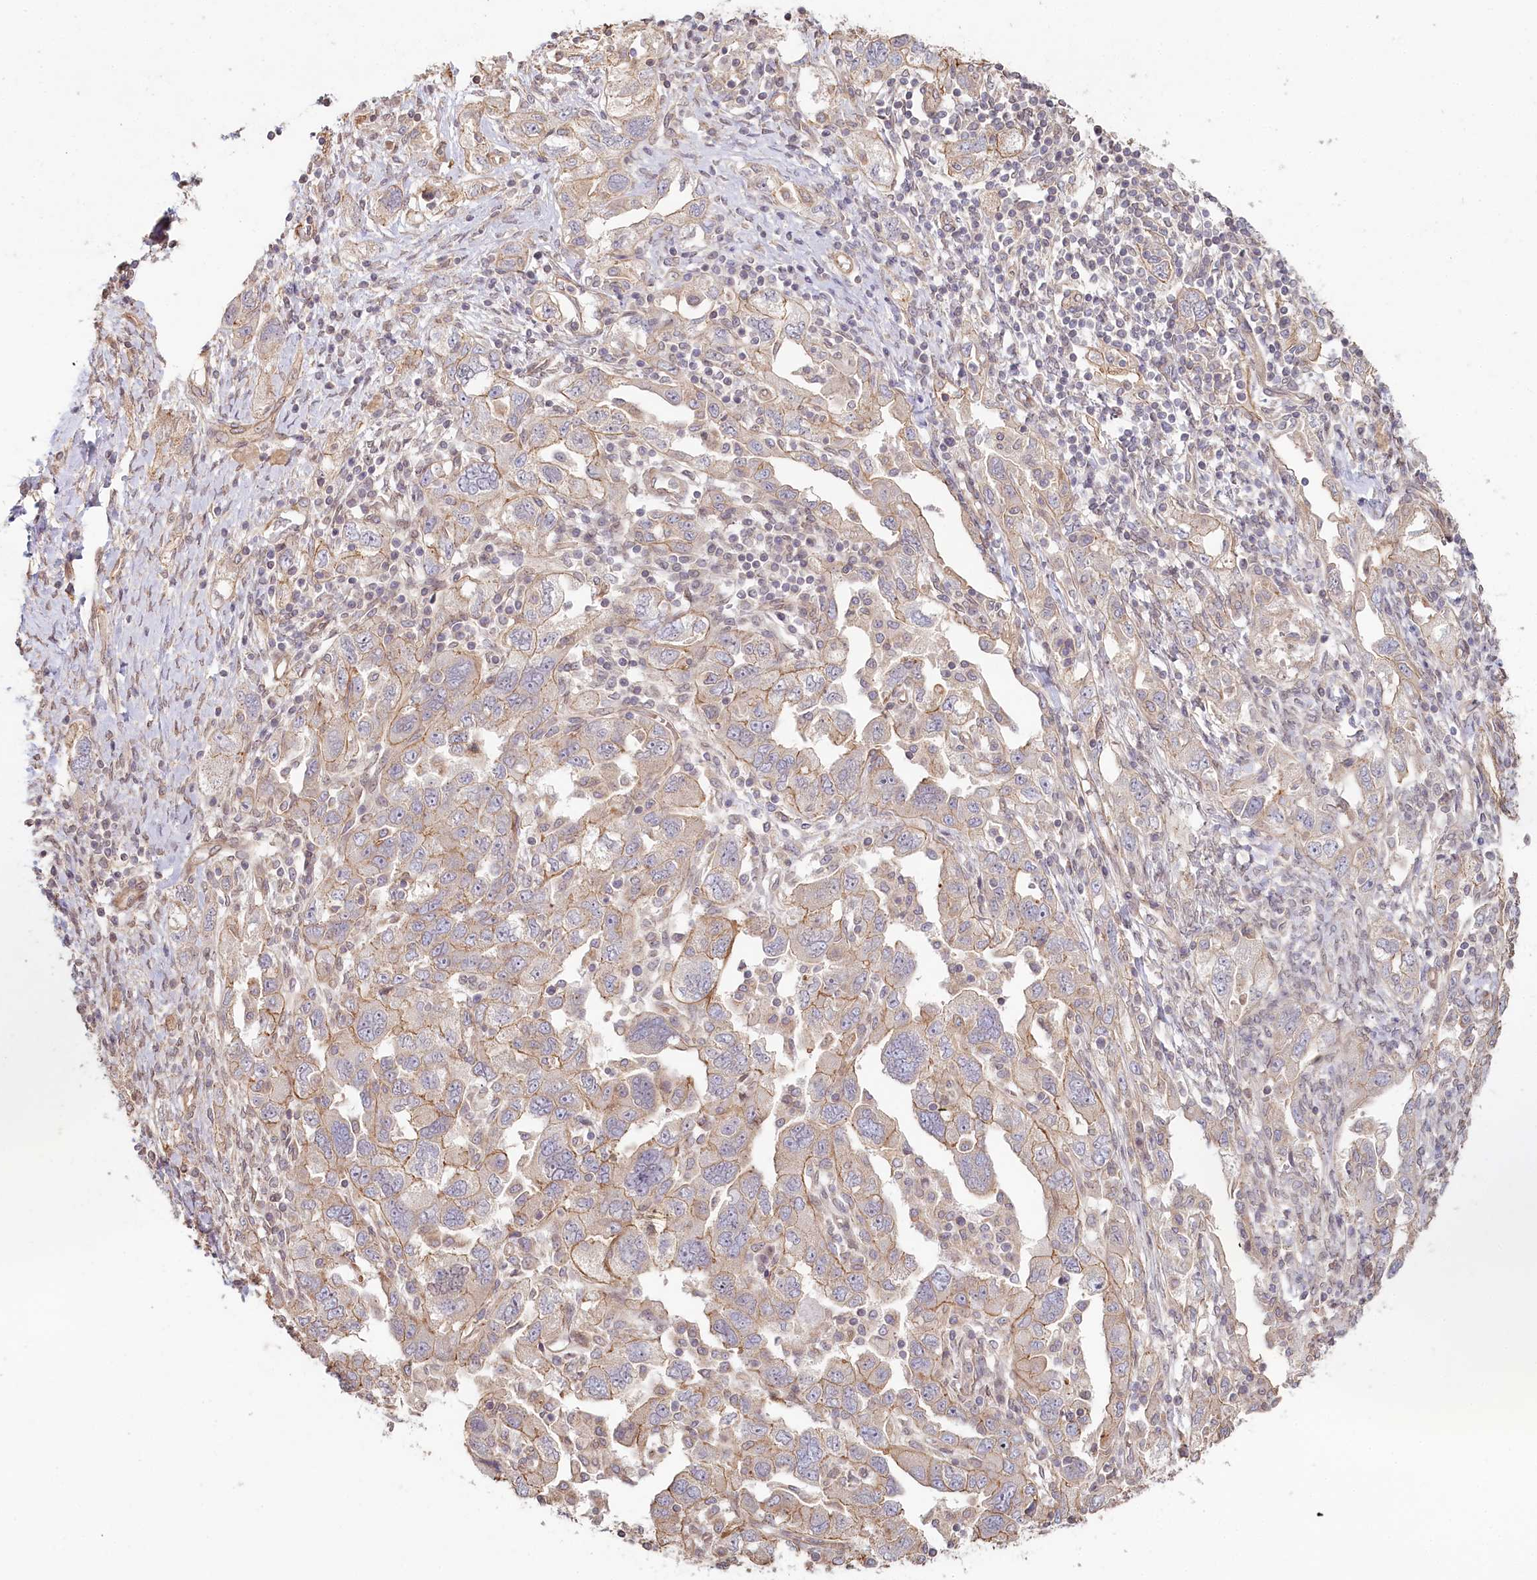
{"staining": {"intensity": "moderate", "quantity": "<25%", "location": "cytoplasmic/membranous"}, "tissue": "ovarian cancer", "cell_type": "Tumor cells", "image_type": "cancer", "snomed": [{"axis": "morphology", "description": "Carcinoma, NOS"}, {"axis": "morphology", "description": "Cystadenocarcinoma, serous, NOS"}, {"axis": "topography", "description": "Ovary"}], "caption": "Tumor cells show moderate cytoplasmic/membranous expression in about <25% of cells in serous cystadenocarcinoma (ovarian). Immunohistochemistry (ihc) stains the protein in brown and the nuclei are stained blue.", "gene": "TCHP", "patient": {"sex": "female", "age": 69}}